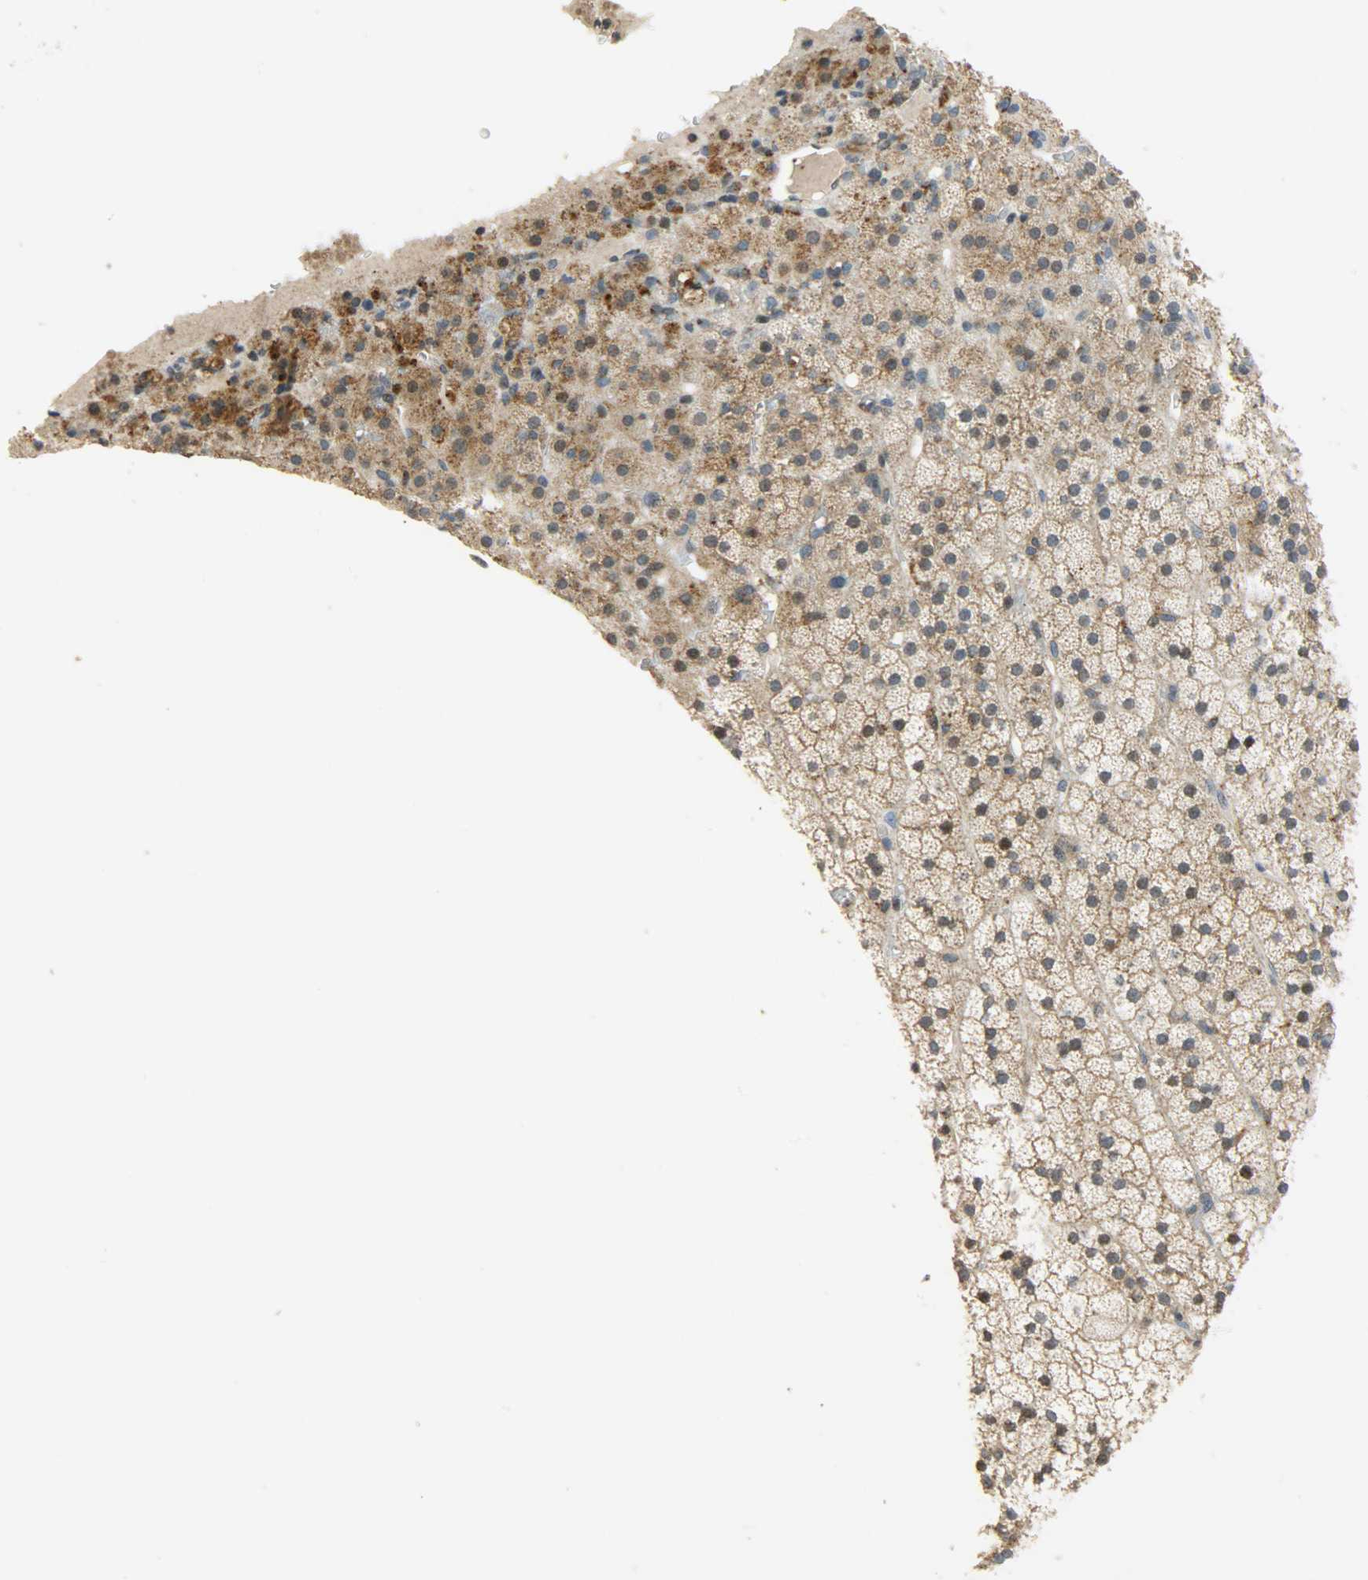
{"staining": {"intensity": "moderate", "quantity": ">75%", "location": "cytoplasmic/membranous,nuclear"}, "tissue": "adrenal gland", "cell_type": "Glandular cells", "image_type": "normal", "snomed": [{"axis": "morphology", "description": "Normal tissue, NOS"}, {"axis": "topography", "description": "Adrenal gland"}], "caption": "A medium amount of moderate cytoplasmic/membranous,nuclear staining is present in about >75% of glandular cells in normal adrenal gland. The staining was performed using DAB (3,3'-diaminobenzidine), with brown indicating positive protein expression. Nuclei are stained blue with hematoxylin.", "gene": "GIT2", "patient": {"sex": "male", "age": 35}}